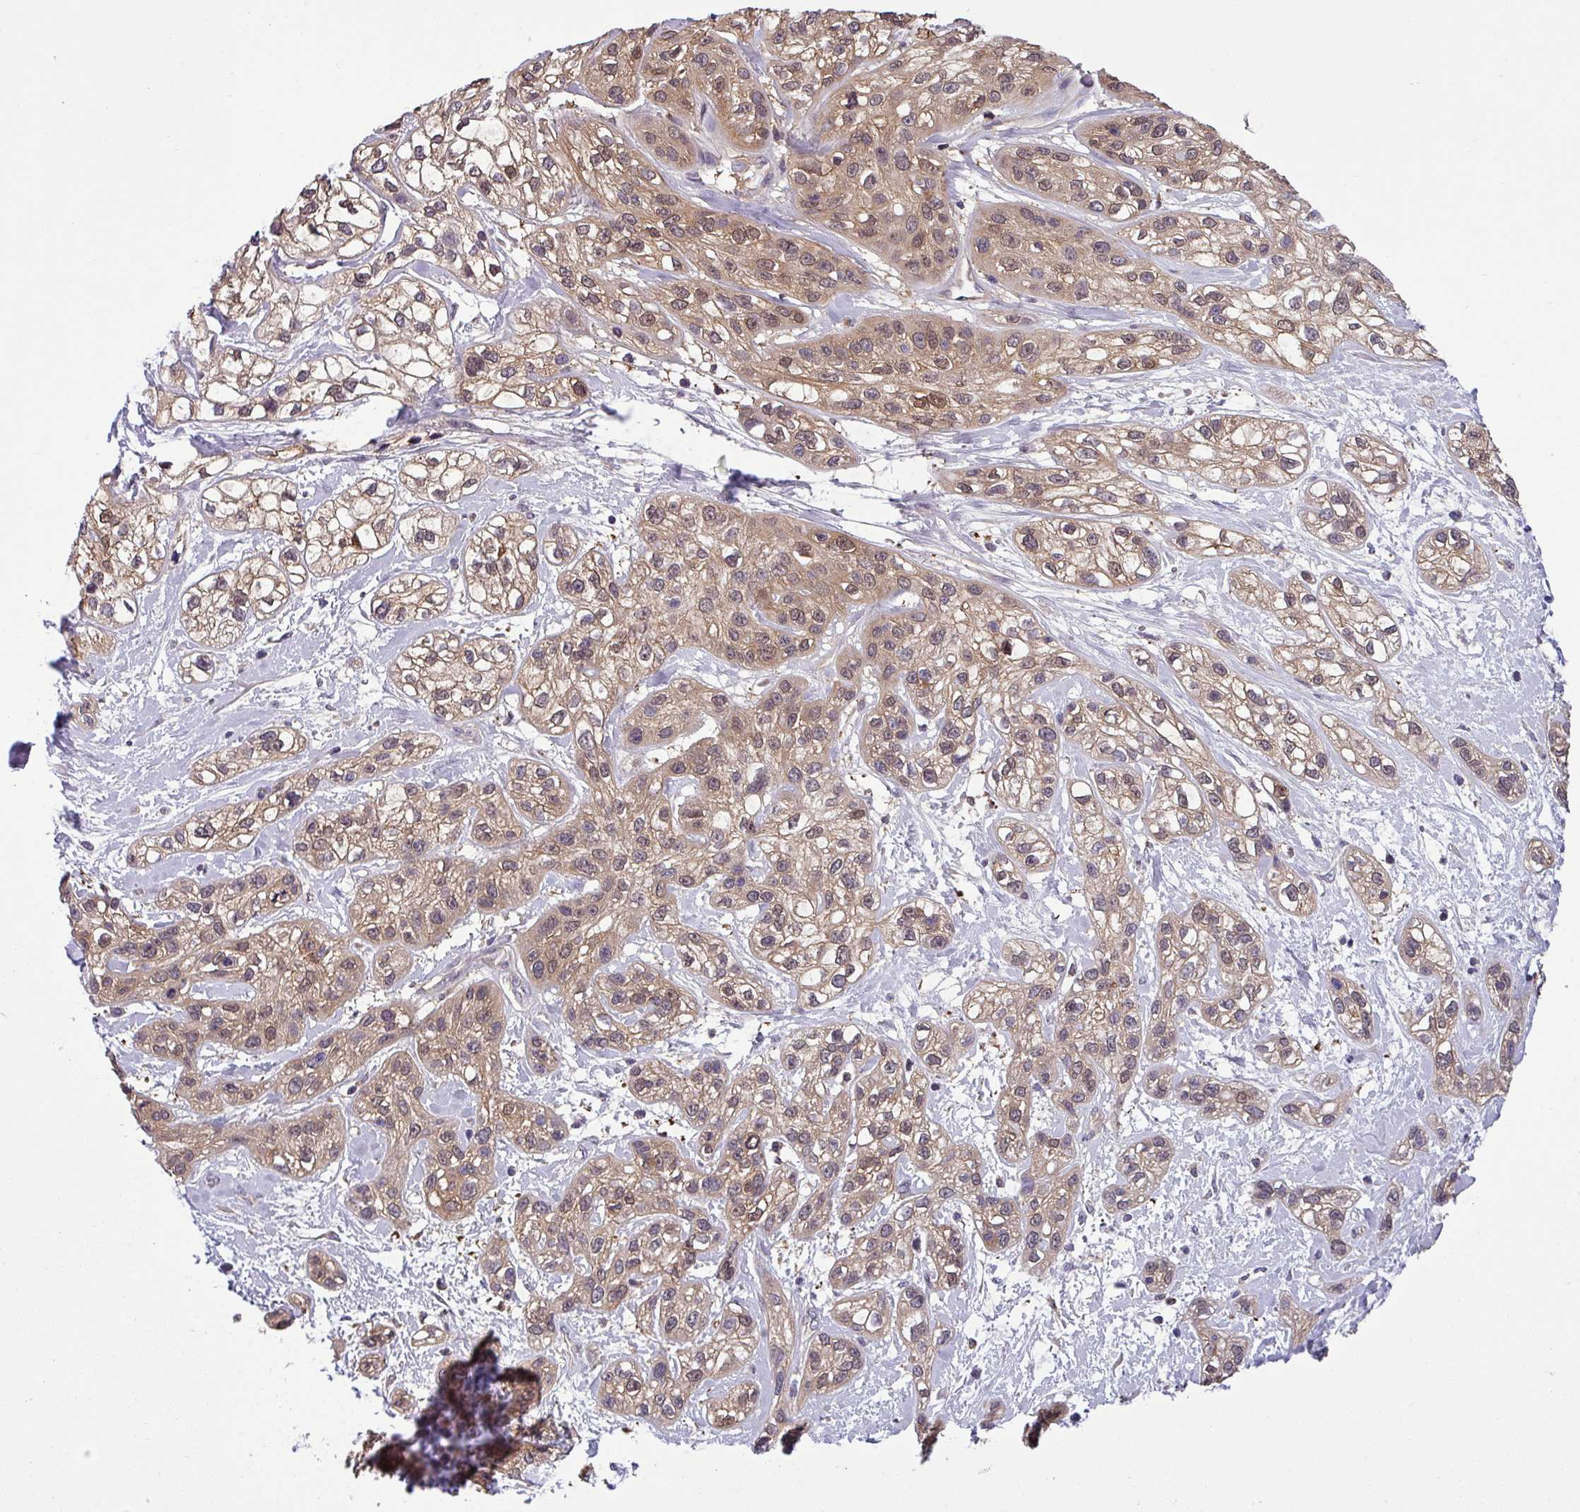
{"staining": {"intensity": "weak", "quantity": ">75%", "location": "cytoplasmic/membranous"}, "tissue": "skin cancer", "cell_type": "Tumor cells", "image_type": "cancer", "snomed": [{"axis": "morphology", "description": "Squamous cell carcinoma, NOS"}, {"axis": "topography", "description": "Skin"}], "caption": "Immunohistochemical staining of human skin cancer (squamous cell carcinoma) reveals low levels of weak cytoplasmic/membranous positivity in approximately >75% of tumor cells.", "gene": "SLC23A2", "patient": {"sex": "male", "age": 82}}